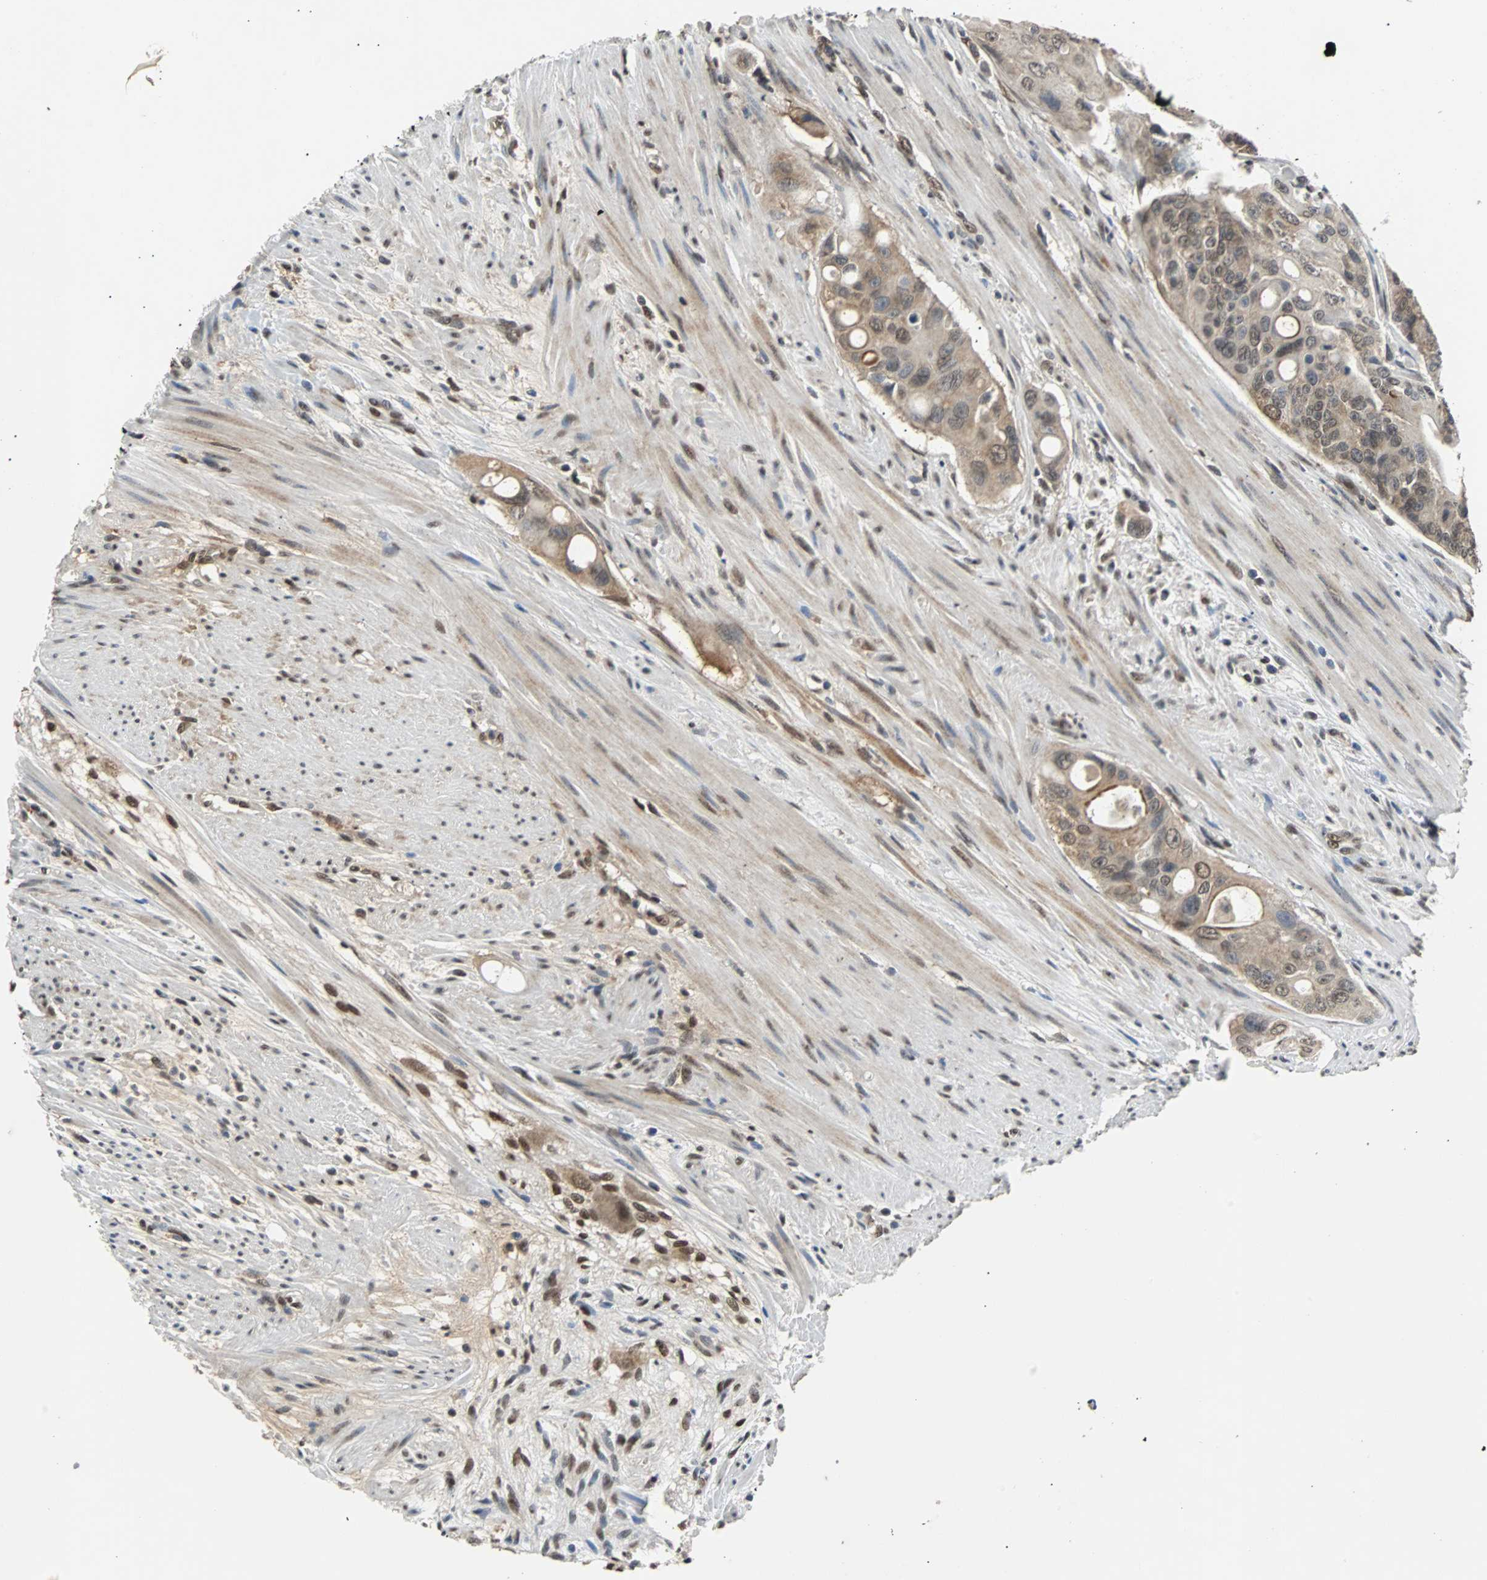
{"staining": {"intensity": "weak", "quantity": ">75%", "location": "cytoplasmic/membranous"}, "tissue": "colorectal cancer", "cell_type": "Tumor cells", "image_type": "cancer", "snomed": [{"axis": "morphology", "description": "Adenocarcinoma, NOS"}, {"axis": "topography", "description": "Colon"}], "caption": "Tumor cells reveal weak cytoplasmic/membranous positivity in about >75% of cells in colorectal cancer.", "gene": "PHC1", "patient": {"sex": "female", "age": 57}}